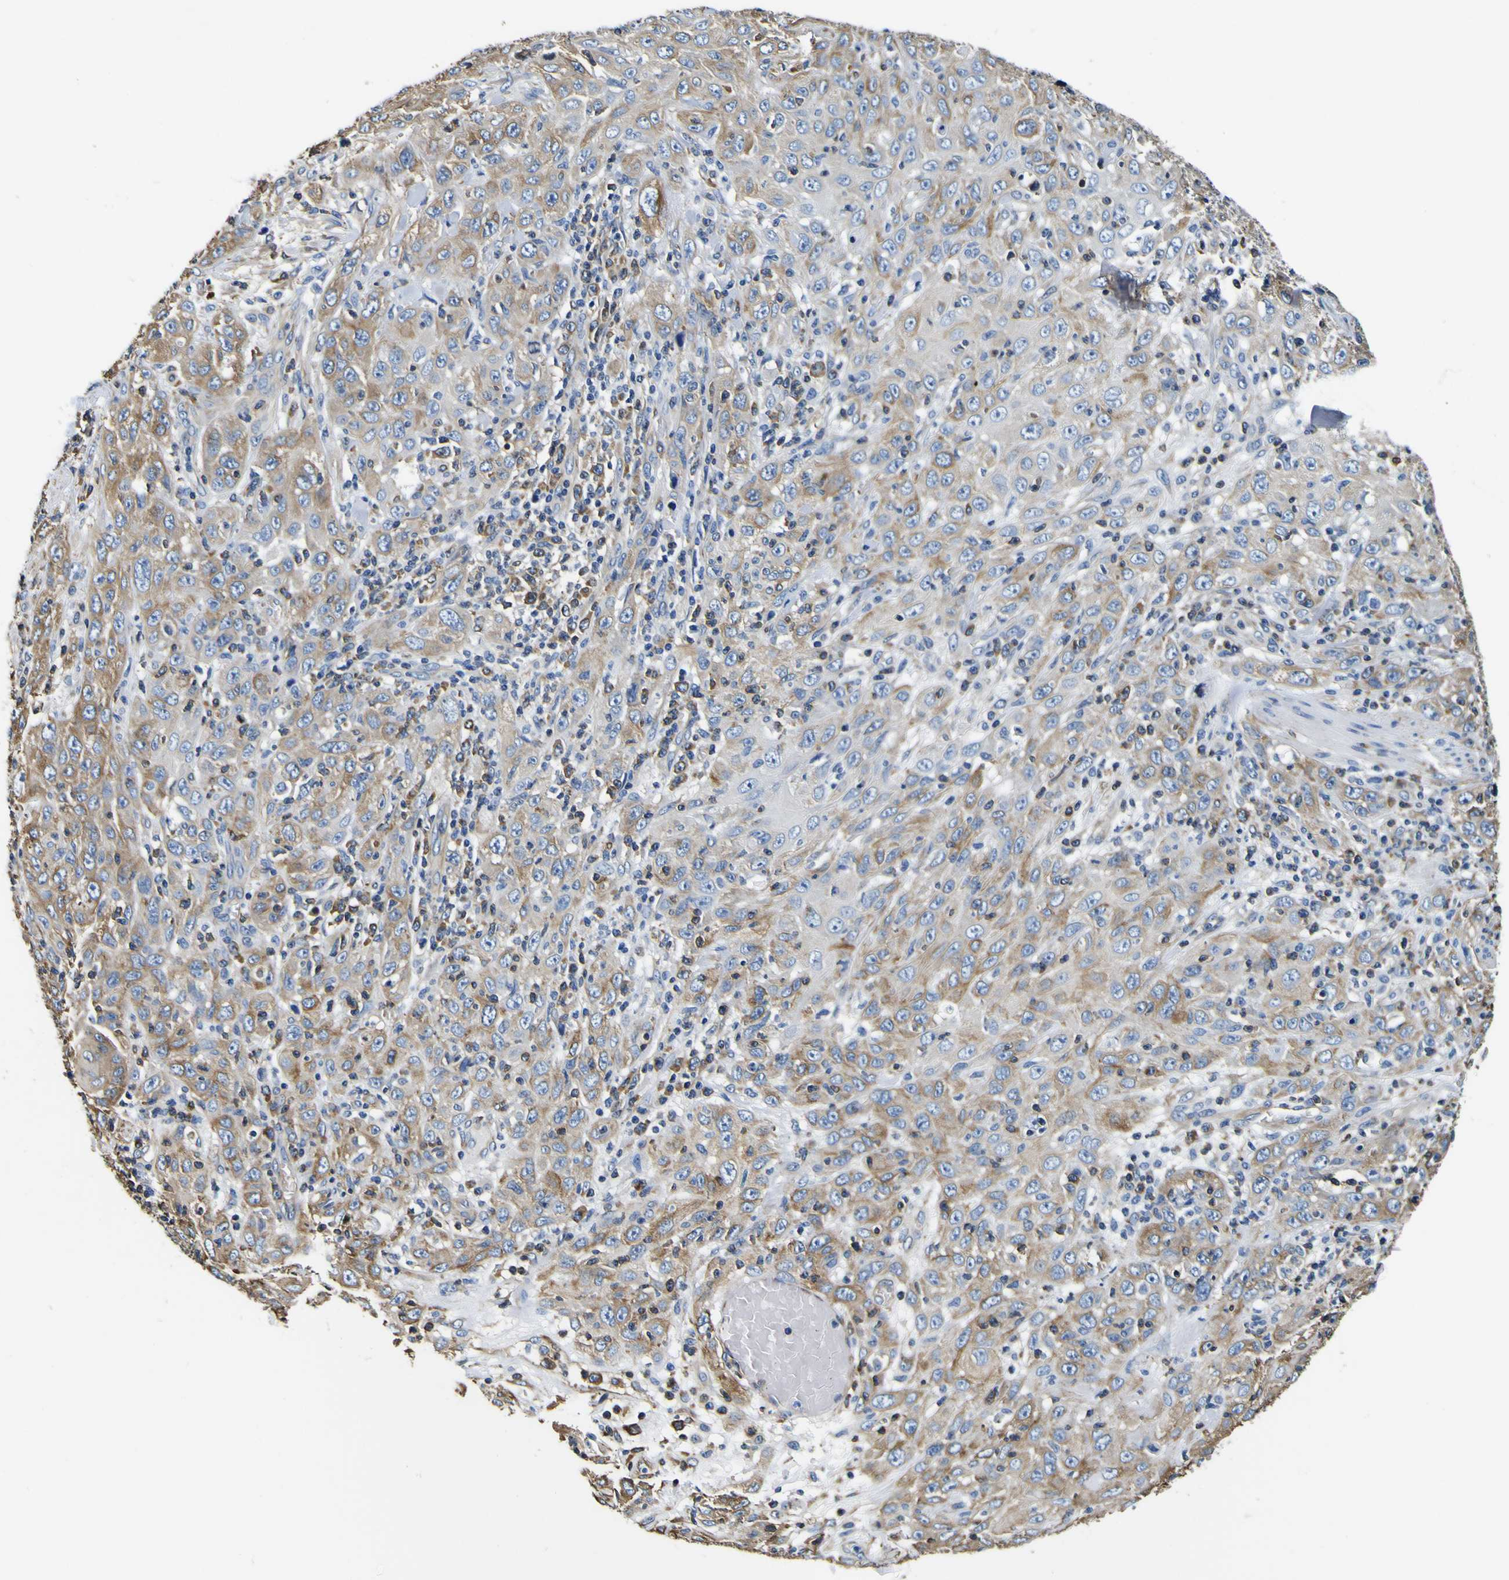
{"staining": {"intensity": "moderate", "quantity": "25%-75%", "location": "cytoplasmic/membranous"}, "tissue": "skin cancer", "cell_type": "Tumor cells", "image_type": "cancer", "snomed": [{"axis": "morphology", "description": "Squamous cell carcinoma, NOS"}, {"axis": "topography", "description": "Skin"}], "caption": "Tumor cells reveal moderate cytoplasmic/membranous staining in approximately 25%-75% of cells in squamous cell carcinoma (skin).", "gene": "TUBA1B", "patient": {"sex": "female", "age": 88}}